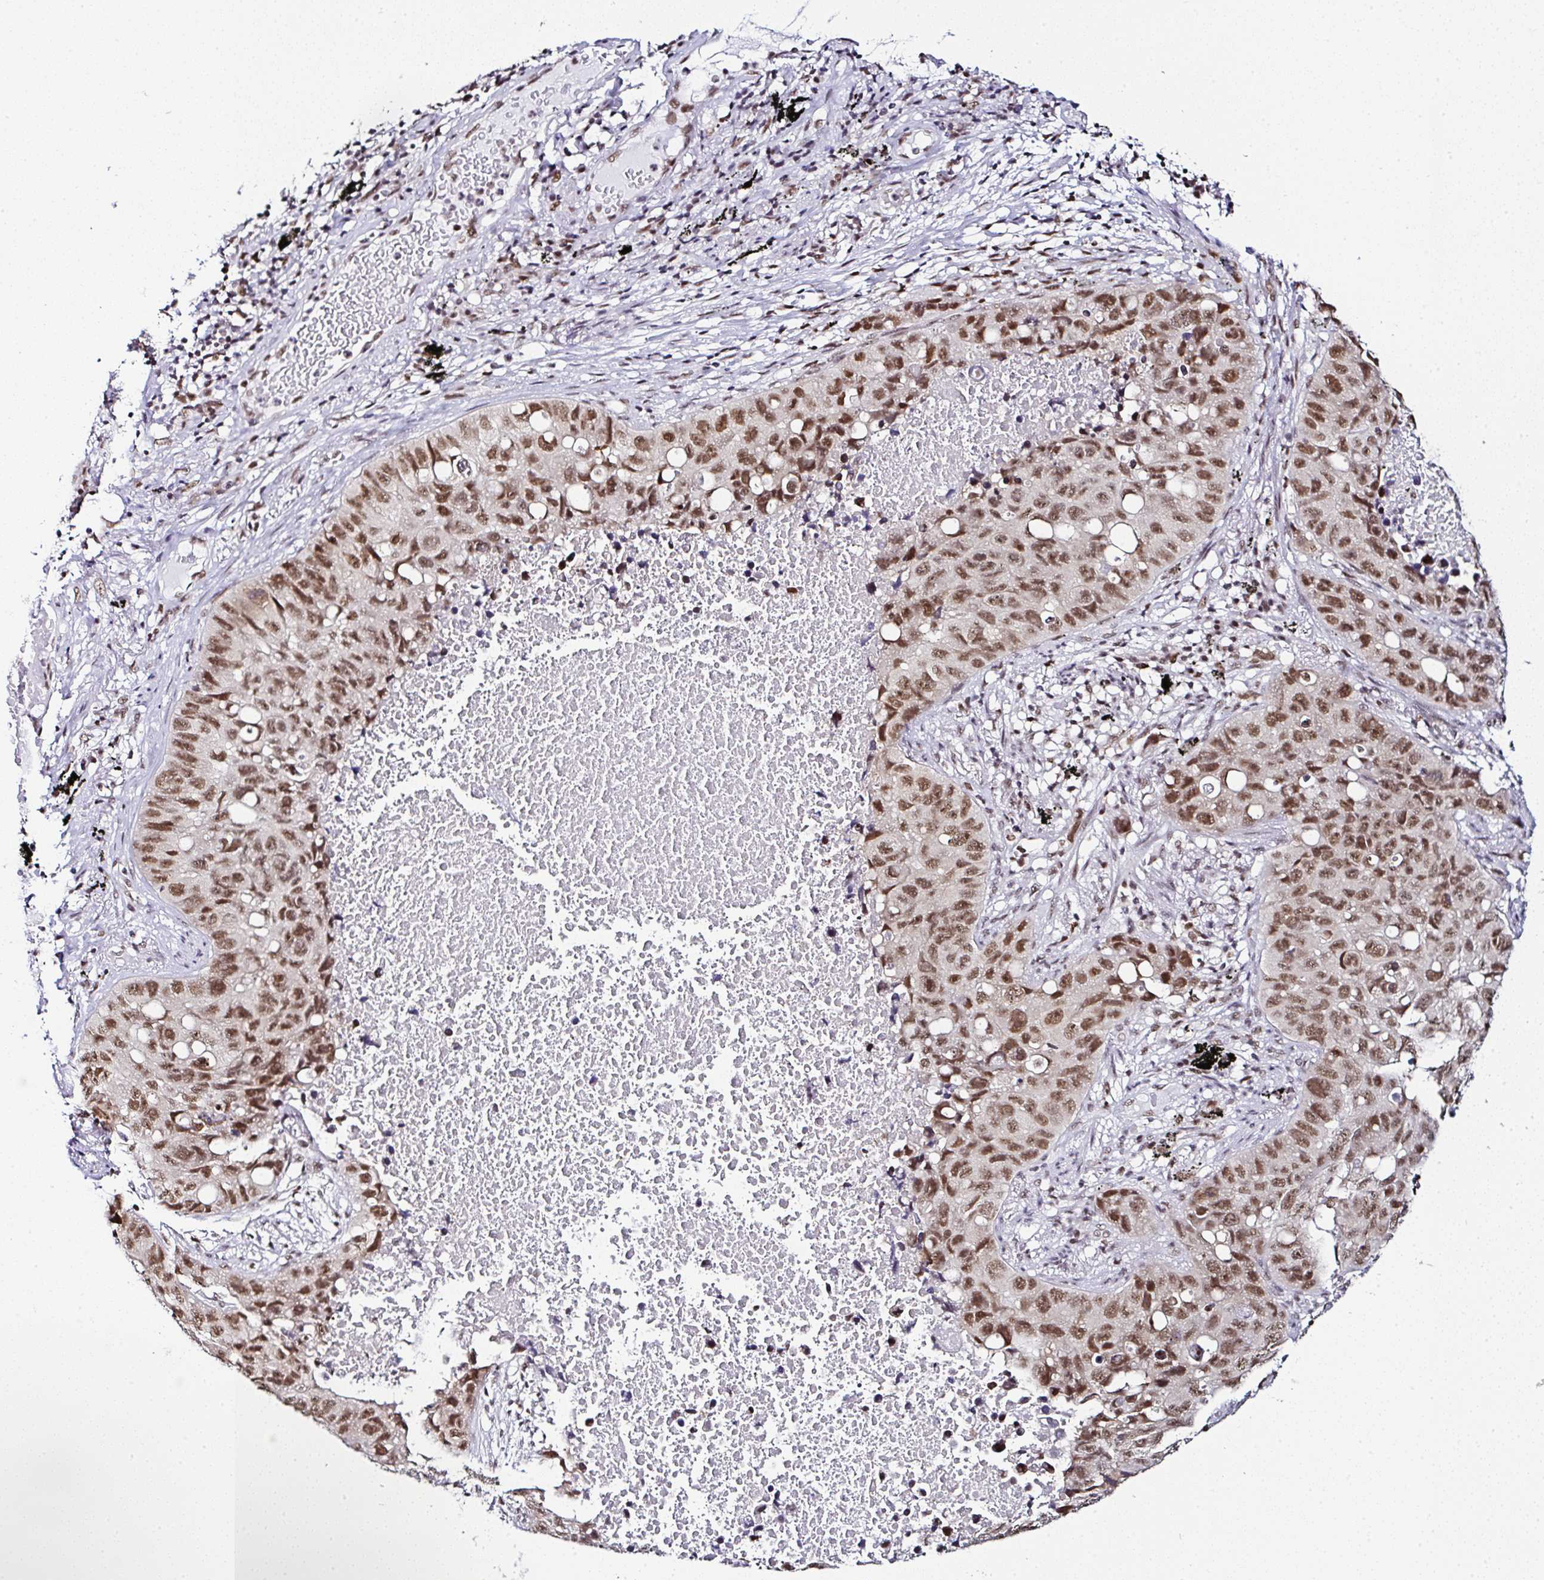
{"staining": {"intensity": "moderate", "quantity": ">75%", "location": "nuclear"}, "tissue": "lung cancer", "cell_type": "Tumor cells", "image_type": "cancer", "snomed": [{"axis": "morphology", "description": "Squamous cell carcinoma, NOS"}, {"axis": "topography", "description": "Lung"}], "caption": "Protein staining of lung cancer (squamous cell carcinoma) tissue shows moderate nuclear staining in approximately >75% of tumor cells.", "gene": "PTPN2", "patient": {"sex": "male", "age": 60}}